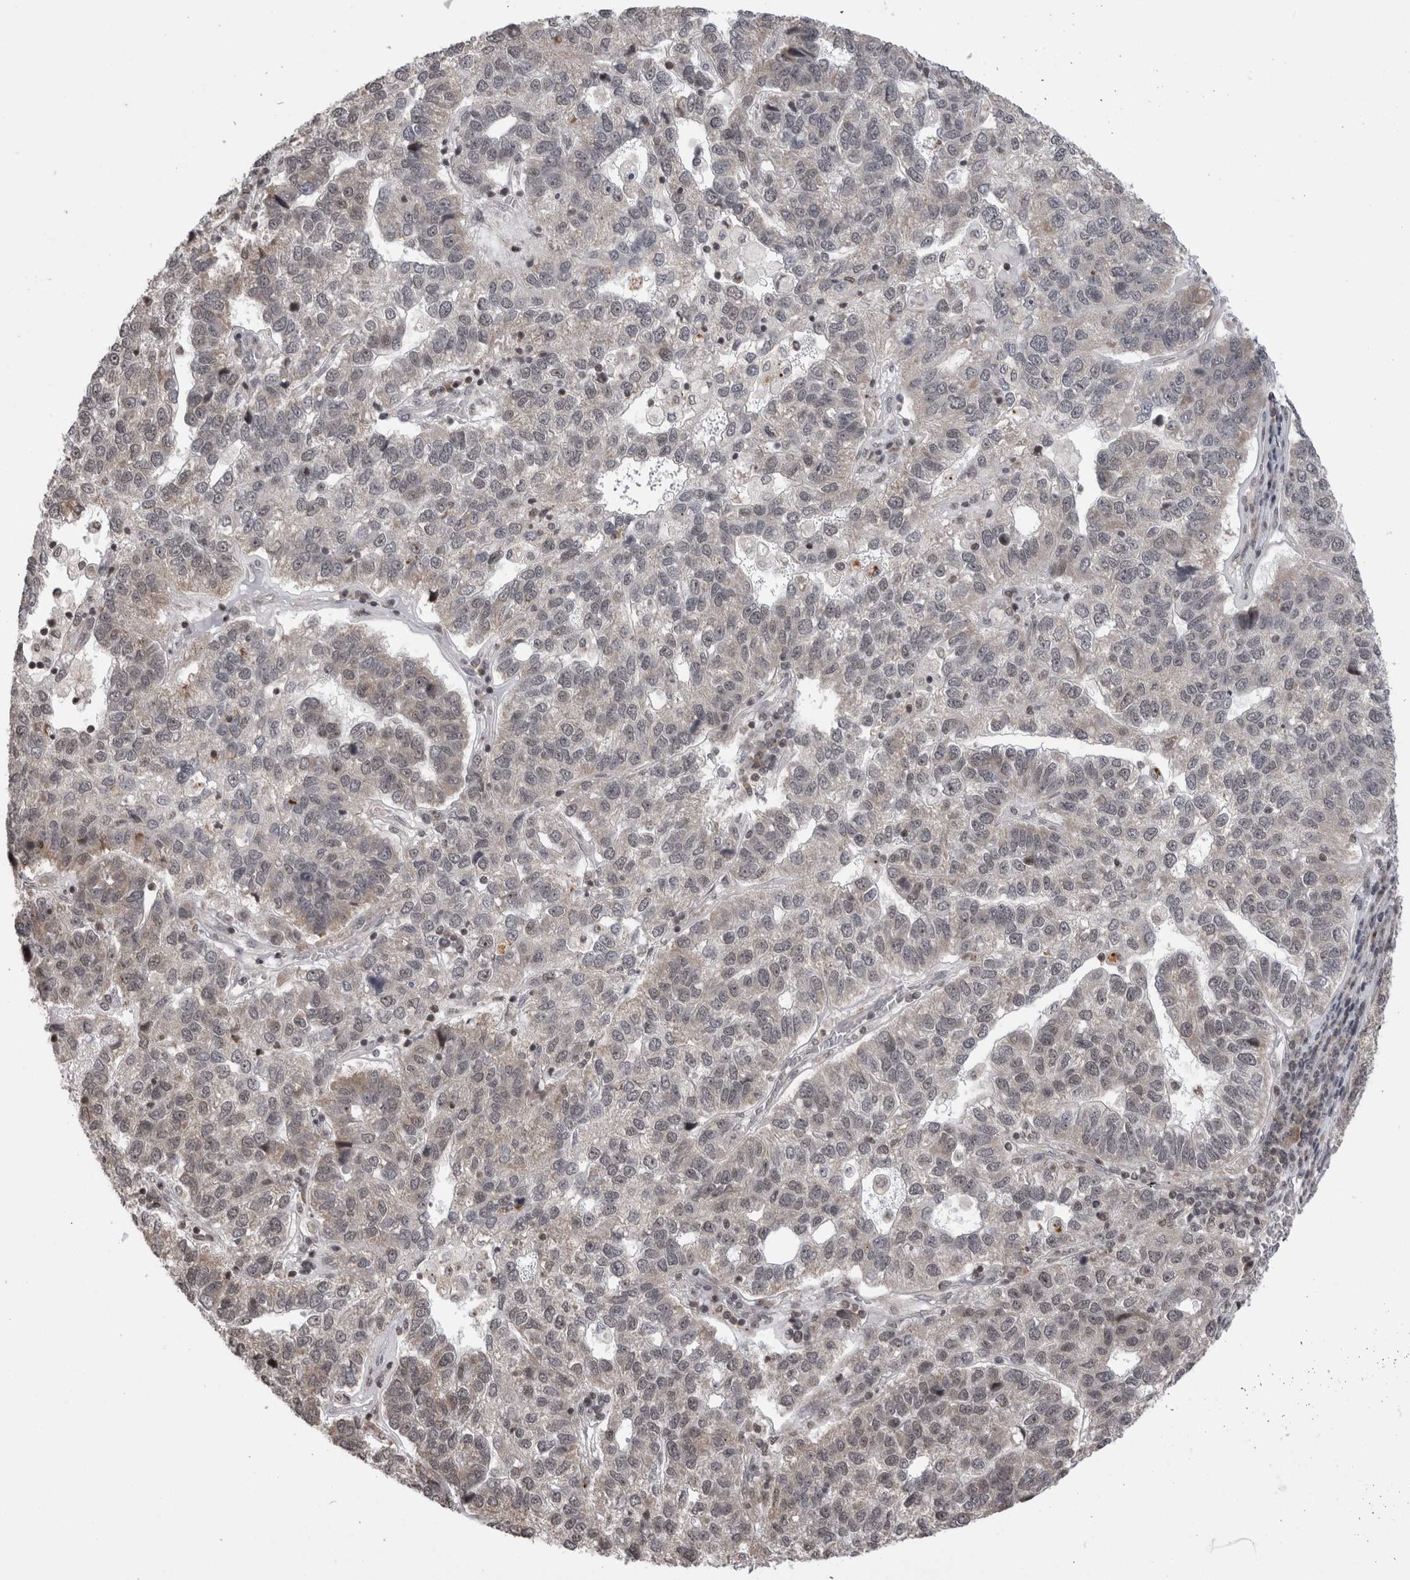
{"staining": {"intensity": "weak", "quantity": "<25%", "location": "cytoplasmic/membranous"}, "tissue": "pancreatic cancer", "cell_type": "Tumor cells", "image_type": "cancer", "snomed": [{"axis": "morphology", "description": "Adenocarcinoma, NOS"}, {"axis": "topography", "description": "Pancreas"}], "caption": "Tumor cells show no significant protein expression in pancreatic cancer. (Brightfield microscopy of DAB IHC at high magnification).", "gene": "ZBTB11", "patient": {"sex": "female", "age": 61}}